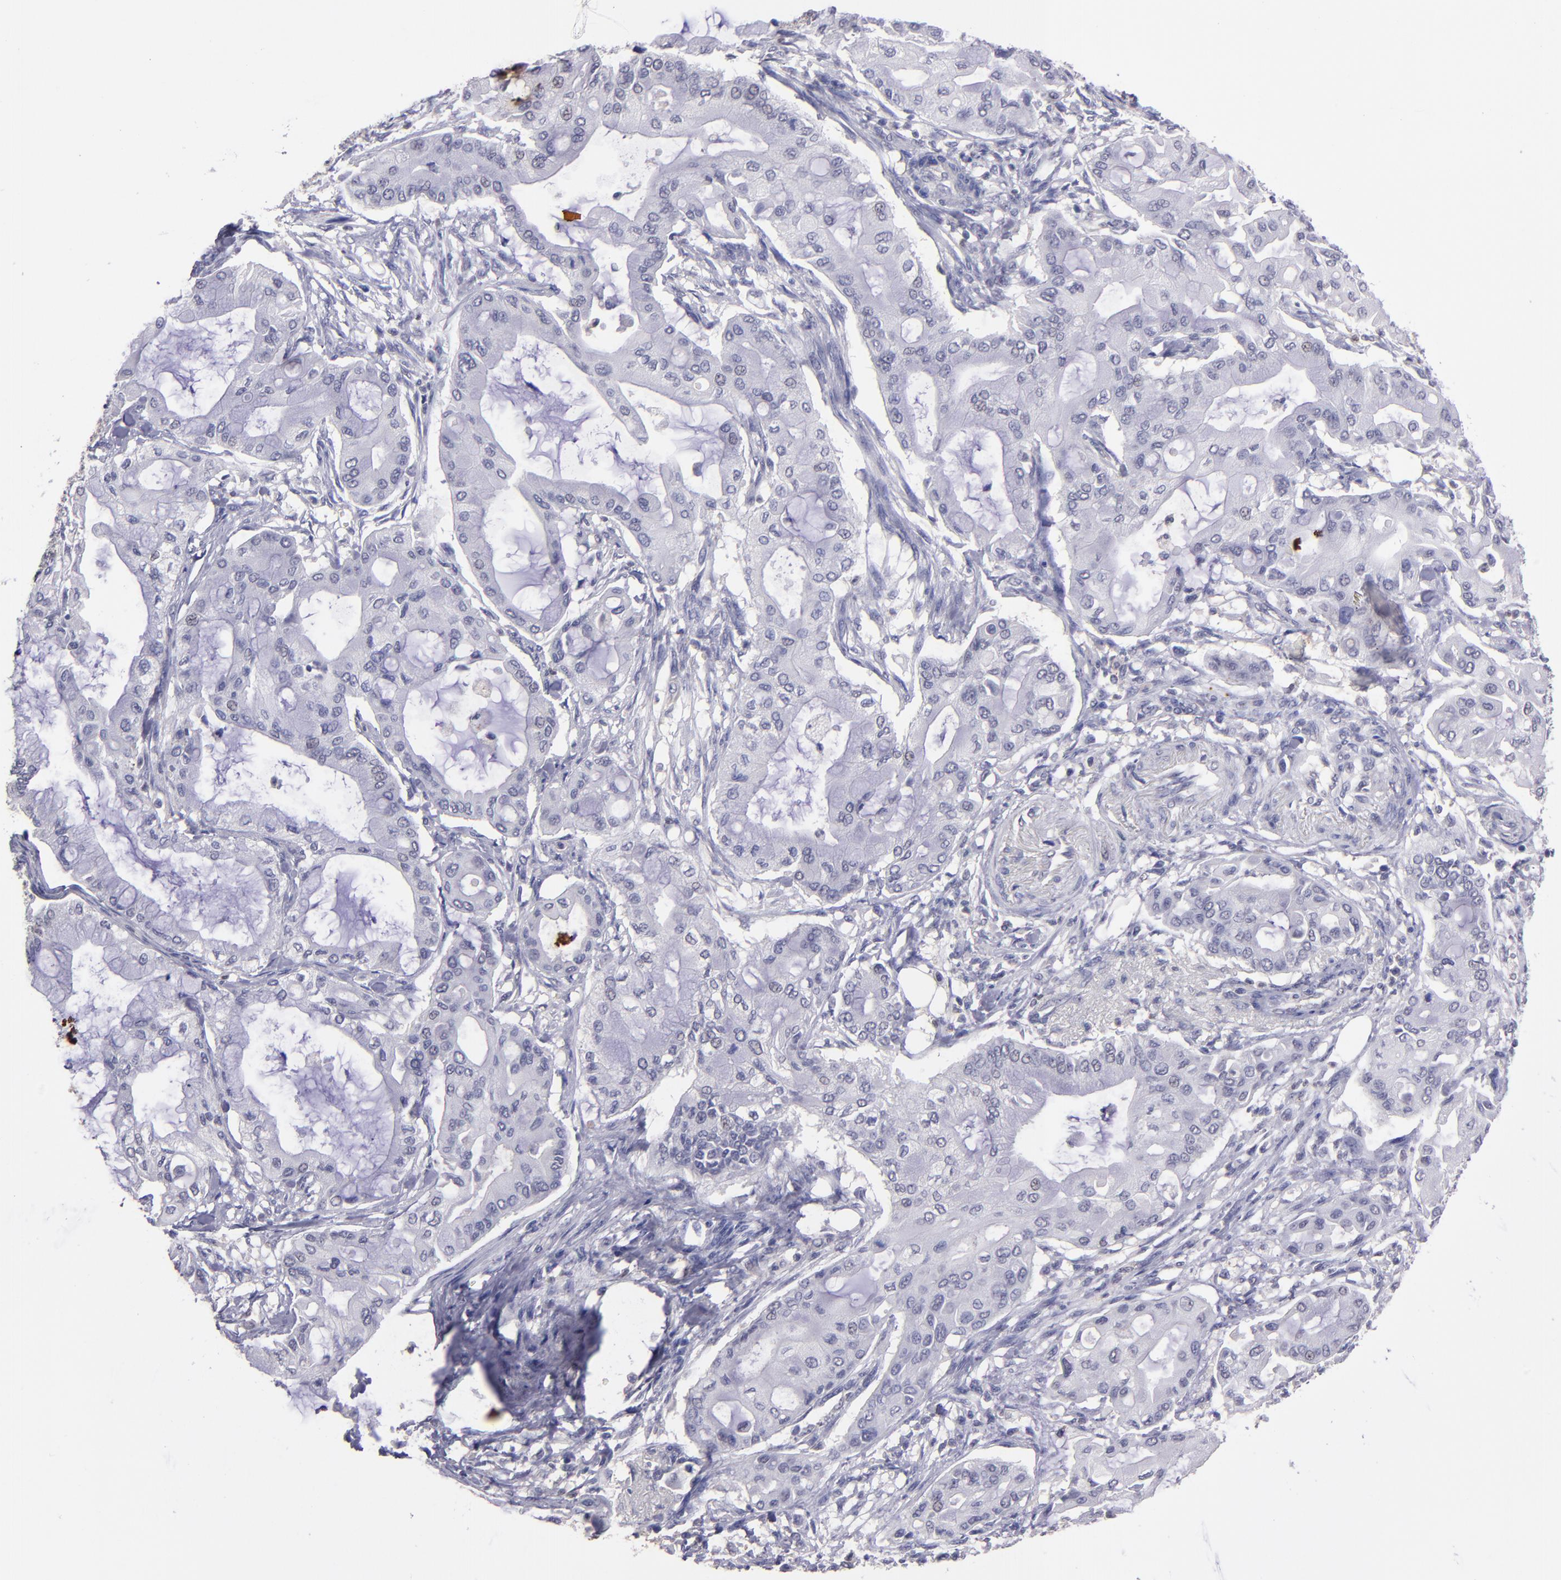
{"staining": {"intensity": "negative", "quantity": "none", "location": "none"}, "tissue": "pancreatic cancer", "cell_type": "Tumor cells", "image_type": "cancer", "snomed": [{"axis": "morphology", "description": "Adenocarcinoma, NOS"}, {"axis": "morphology", "description": "Adenocarcinoma, metastatic, NOS"}, {"axis": "topography", "description": "Lymph node"}, {"axis": "topography", "description": "Pancreas"}, {"axis": "topography", "description": "Duodenum"}], "caption": "Human metastatic adenocarcinoma (pancreatic) stained for a protein using immunohistochemistry reveals no expression in tumor cells.", "gene": "CEBPE", "patient": {"sex": "female", "age": 64}}